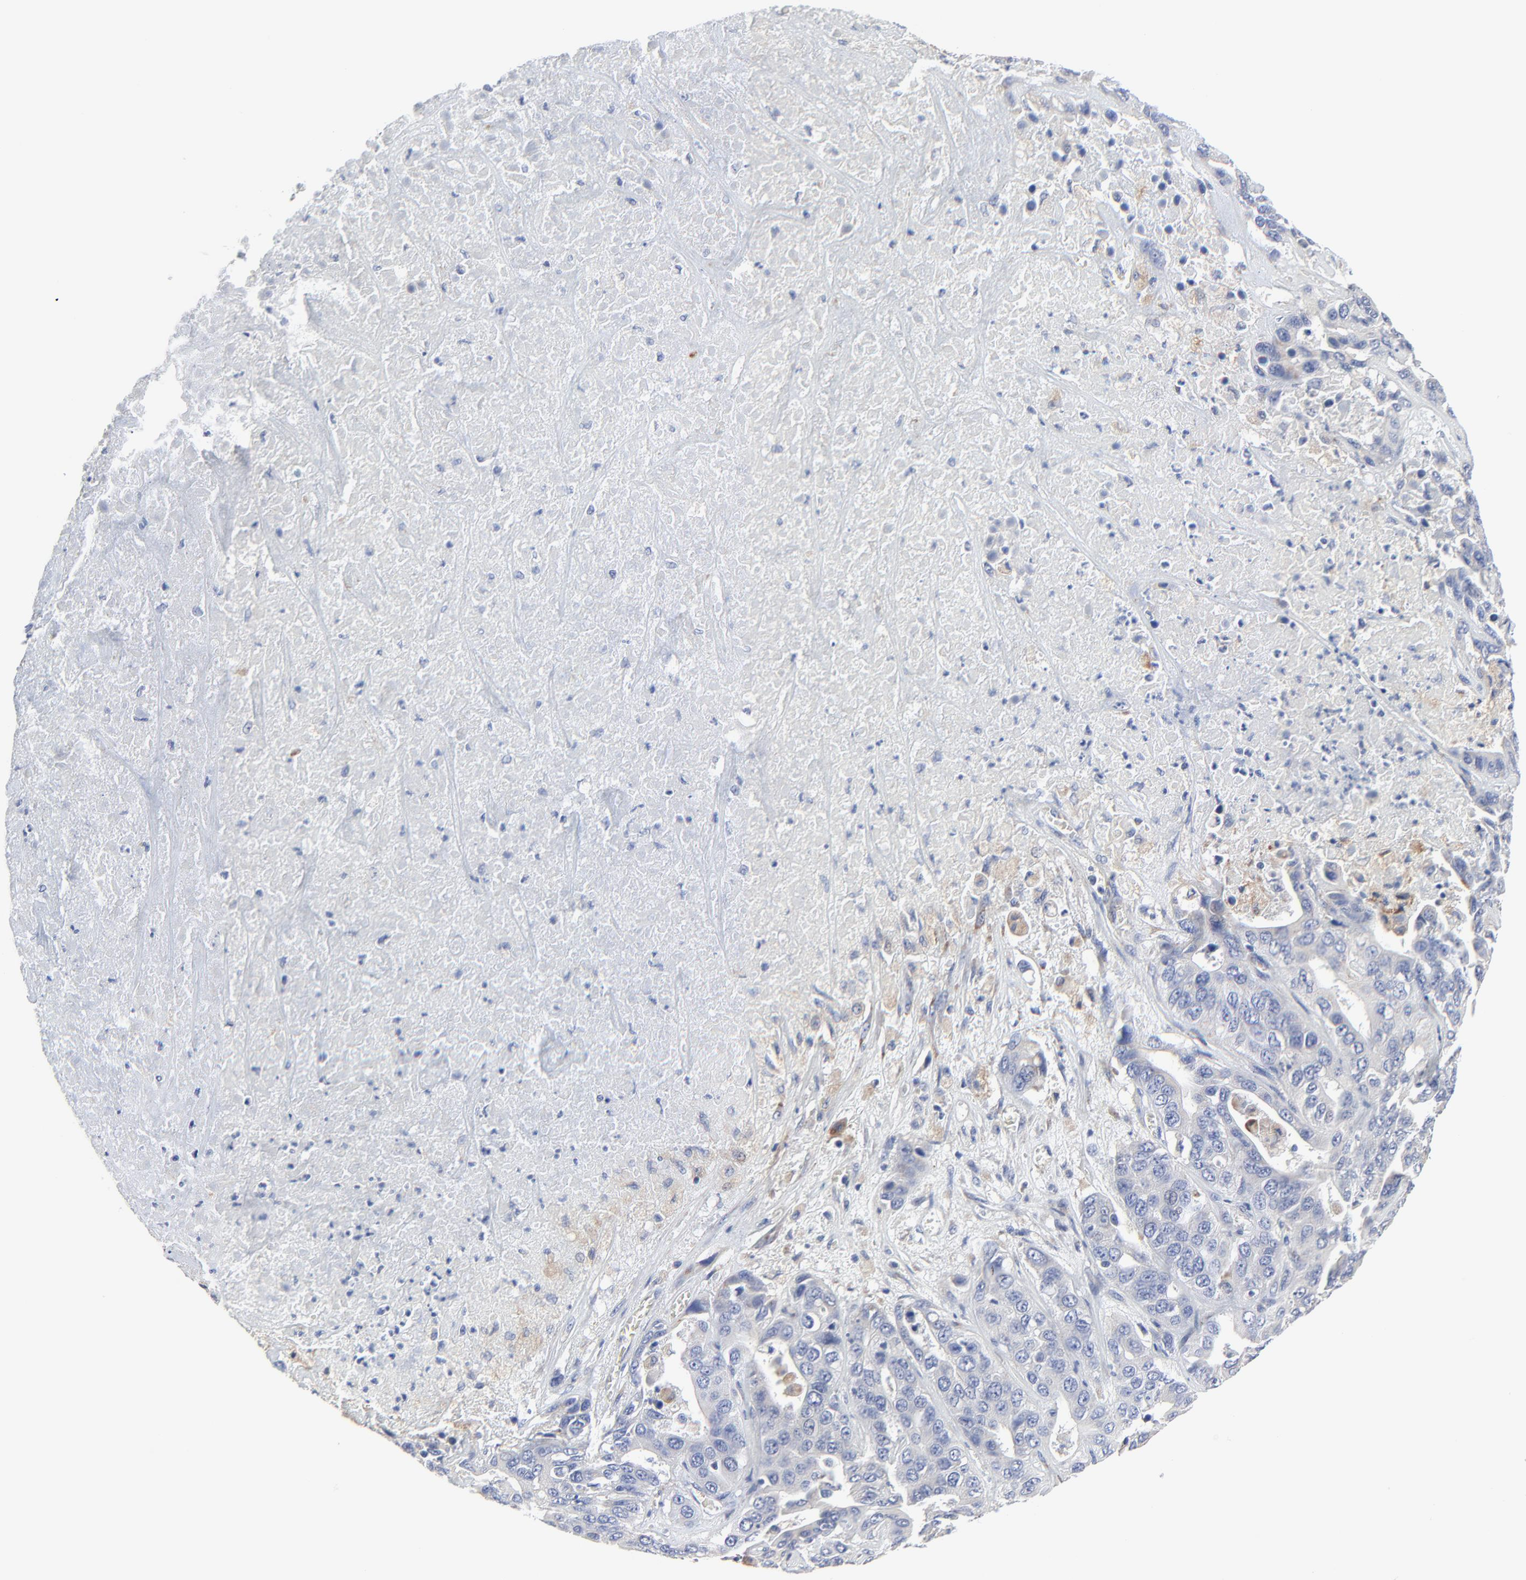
{"staining": {"intensity": "negative", "quantity": "none", "location": "none"}, "tissue": "liver cancer", "cell_type": "Tumor cells", "image_type": "cancer", "snomed": [{"axis": "morphology", "description": "Cholangiocarcinoma"}, {"axis": "topography", "description": "Liver"}], "caption": "Immunohistochemical staining of liver cancer exhibits no significant positivity in tumor cells. Nuclei are stained in blue.", "gene": "DHRSX", "patient": {"sex": "female", "age": 52}}